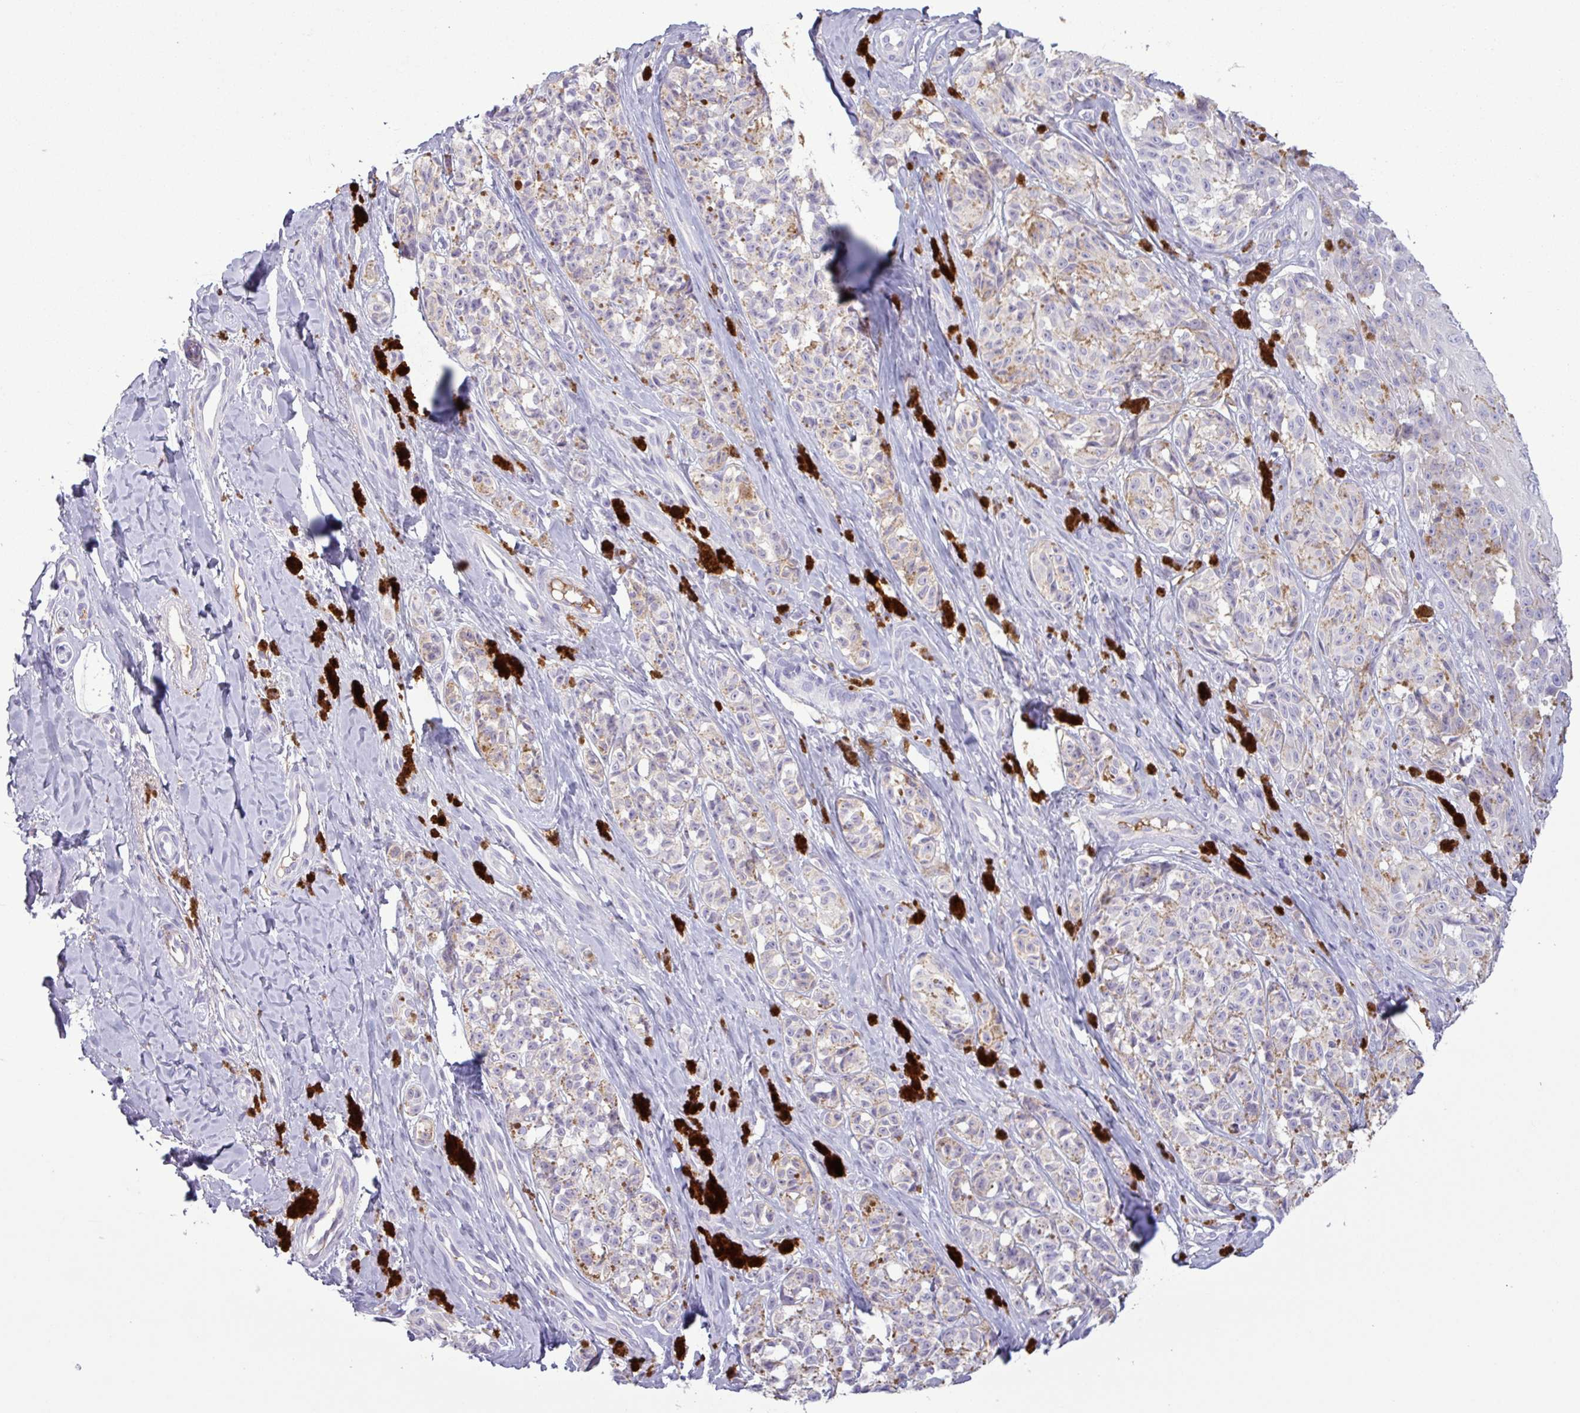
{"staining": {"intensity": "moderate", "quantity": "<25%", "location": "cytoplasmic/membranous"}, "tissue": "melanoma", "cell_type": "Tumor cells", "image_type": "cancer", "snomed": [{"axis": "morphology", "description": "Malignant melanoma, NOS"}, {"axis": "topography", "description": "Skin"}], "caption": "IHC photomicrograph of neoplastic tissue: human melanoma stained using immunohistochemistry exhibits low levels of moderate protein expression localized specifically in the cytoplasmic/membranous of tumor cells, appearing as a cytoplasmic/membranous brown color.", "gene": "C4B", "patient": {"sex": "female", "age": 65}}